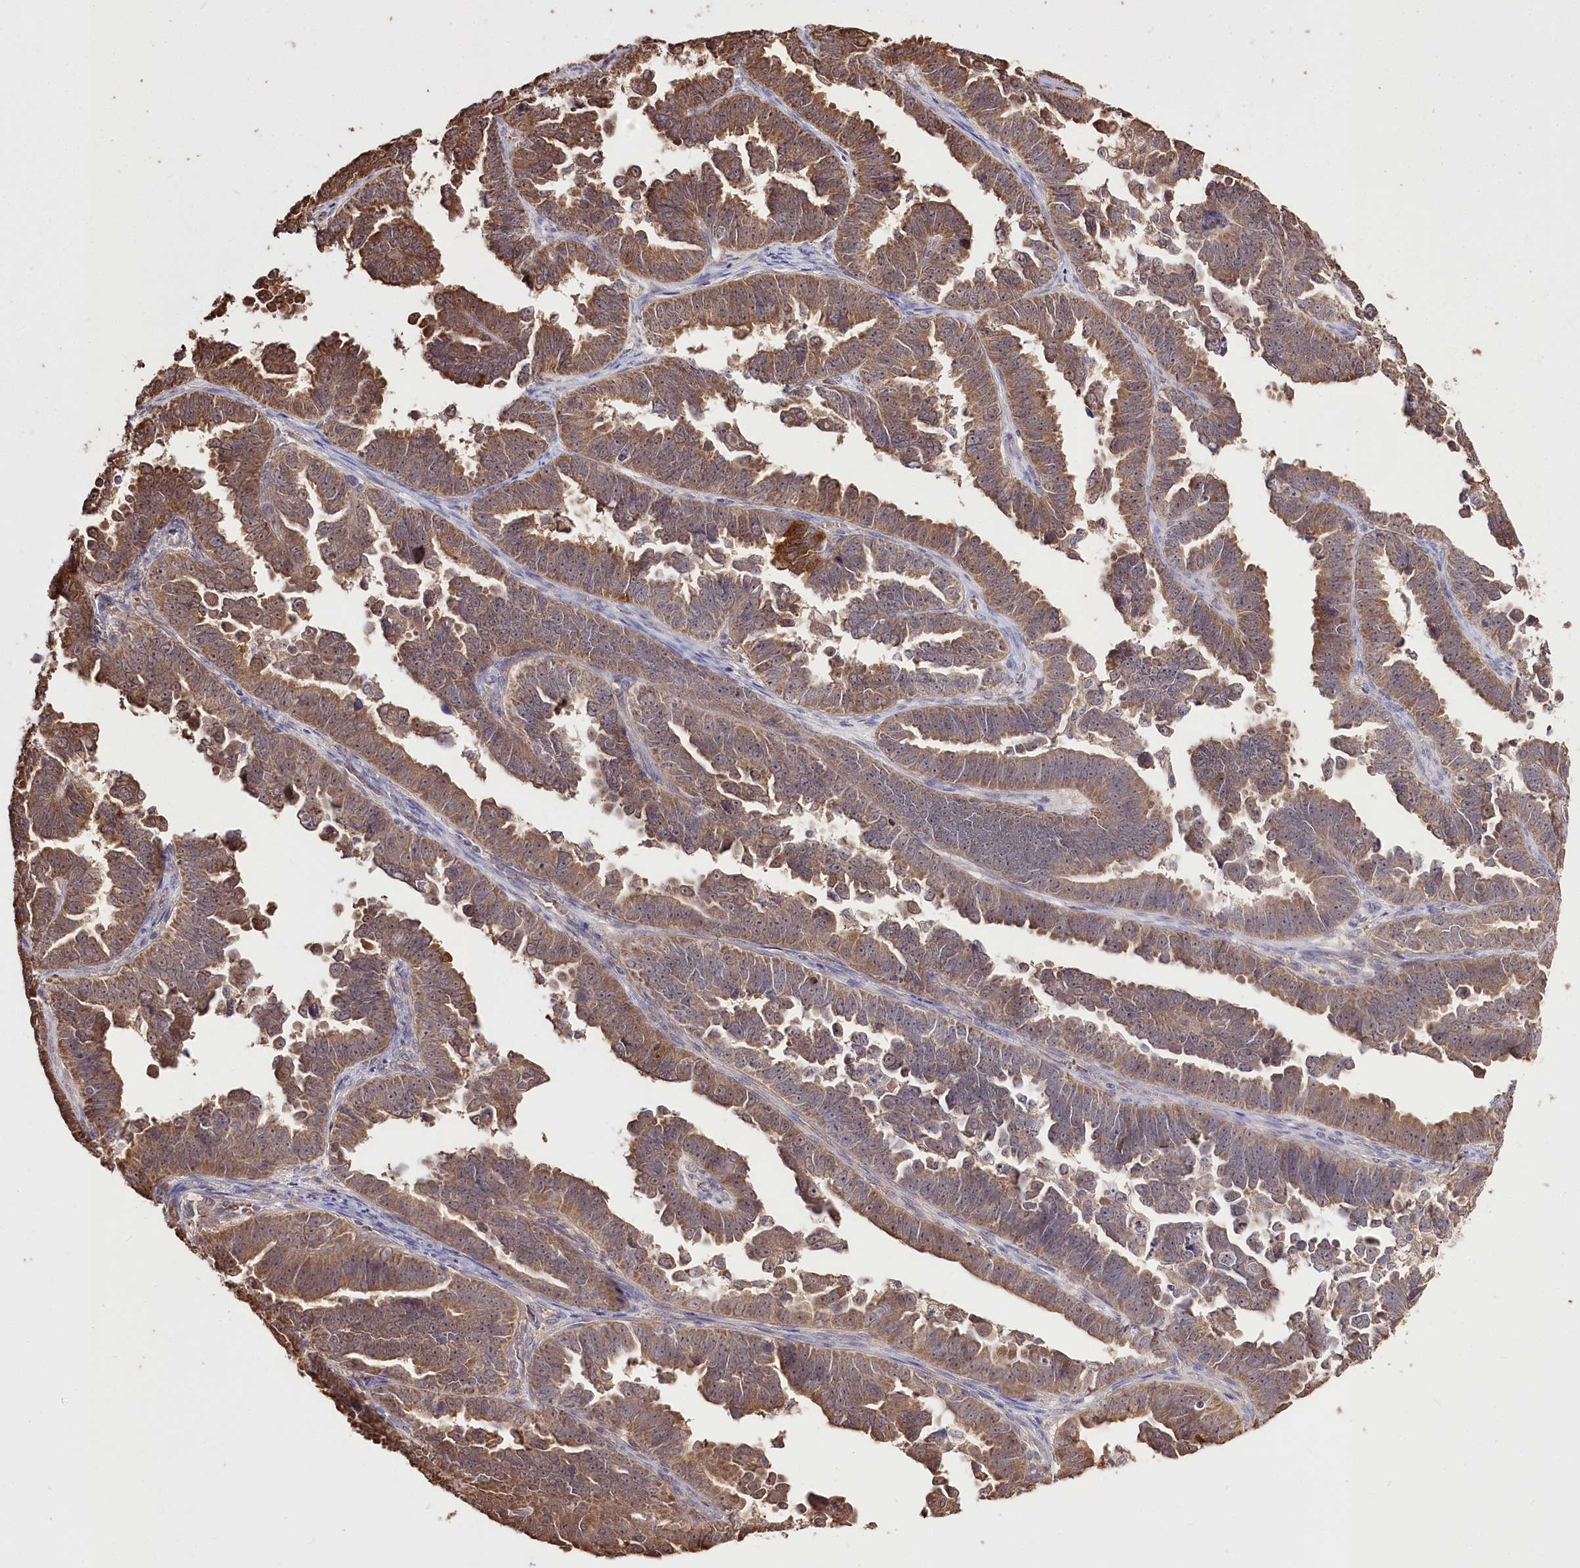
{"staining": {"intensity": "moderate", "quantity": ">75%", "location": "cytoplasmic/membranous"}, "tissue": "endometrial cancer", "cell_type": "Tumor cells", "image_type": "cancer", "snomed": [{"axis": "morphology", "description": "Adenocarcinoma, NOS"}, {"axis": "topography", "description": "Endometrium"}], "caption": "There is medium levels of moderate cytoplasmic/membranous expression in tumor cells of adenocarcinoma (endometrial), as demonstrated by immunohistochemical staining (brown color).", "gene": "R3HDM2", "patient": {"sex": "female", "age": 75}}